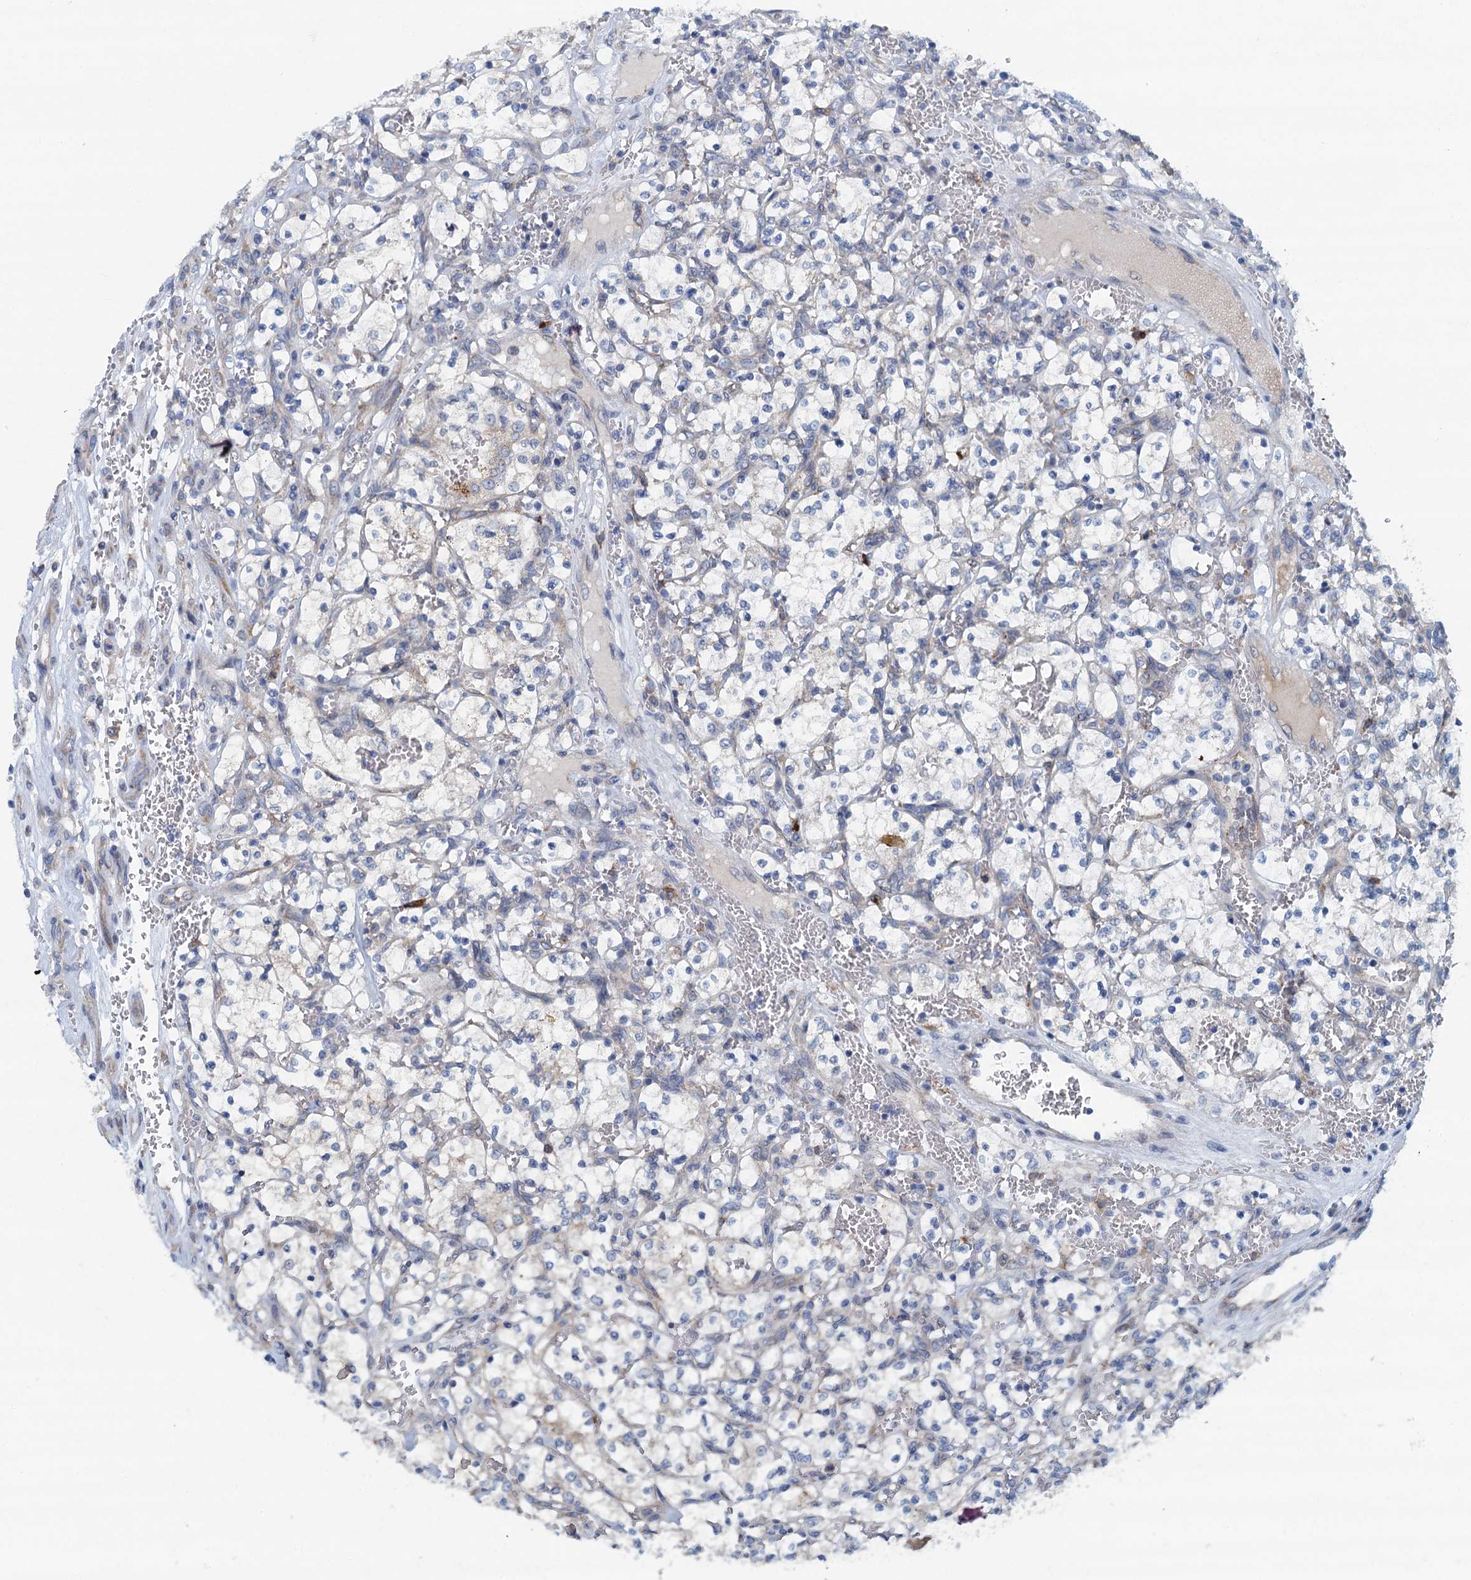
{"staining": {"intensity": "negative", "quantity": "none", "location": "none"}, "tissue": "renal cancer", "cell_type": "Tumor cells", "image_type": "cancer", "snomed": [{"axis": "morphology", "description": "Adenocarcinoma, NOS"}, {"axis": "topography", "description": "Kidney"}], "caption": "This is a histopathology image of IHC staining of adenocarcinoma (renal), which shows no expression in tumor cells.", "gene": "MYDGF", "patient": {"sex": "female", "age": 69}}